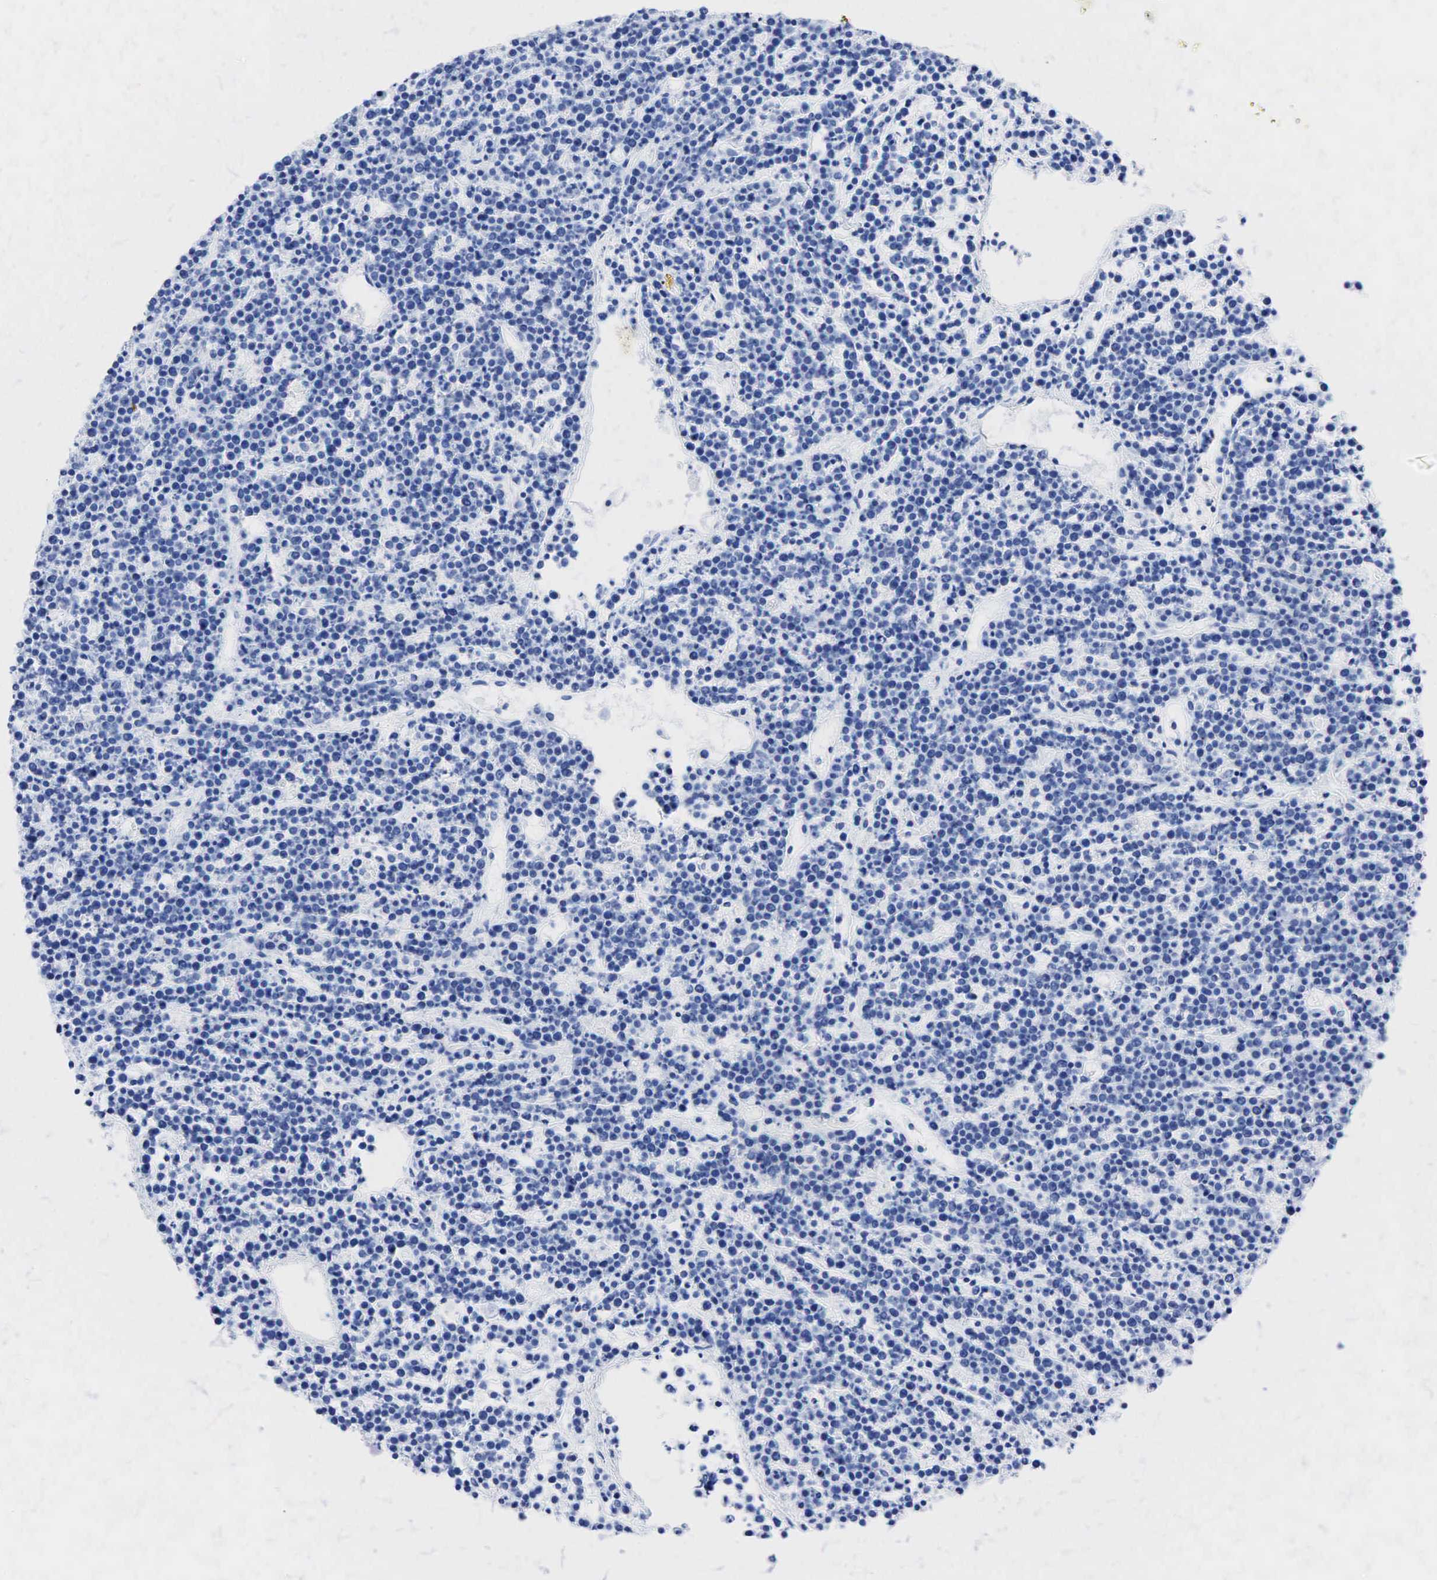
{"staining": {"intensity": "negative", "quantity": "none", "location": "none"}, "tissue": "lymphoma", "cell_type": "Tumor cells", "image_type": "cancer", "snomed": [{"axis": "morphology", "description": "Malignant lymphoma, non-Hodgkin's type, High grade"}, {"axis": "topography", "description": "Ovary"}], "caption": "Immunohistochemistry (IHC) photomicrograph of human high-grade malignant lymphoma, non-Hodgkin's type stained for a protein (brown), which demonstrates no positivity in tumor cells. (DAB immunohistochemistry with hematoxylin counter stain).", "gene": "INHA", "patient": {"sex": "female", "age": 56}}